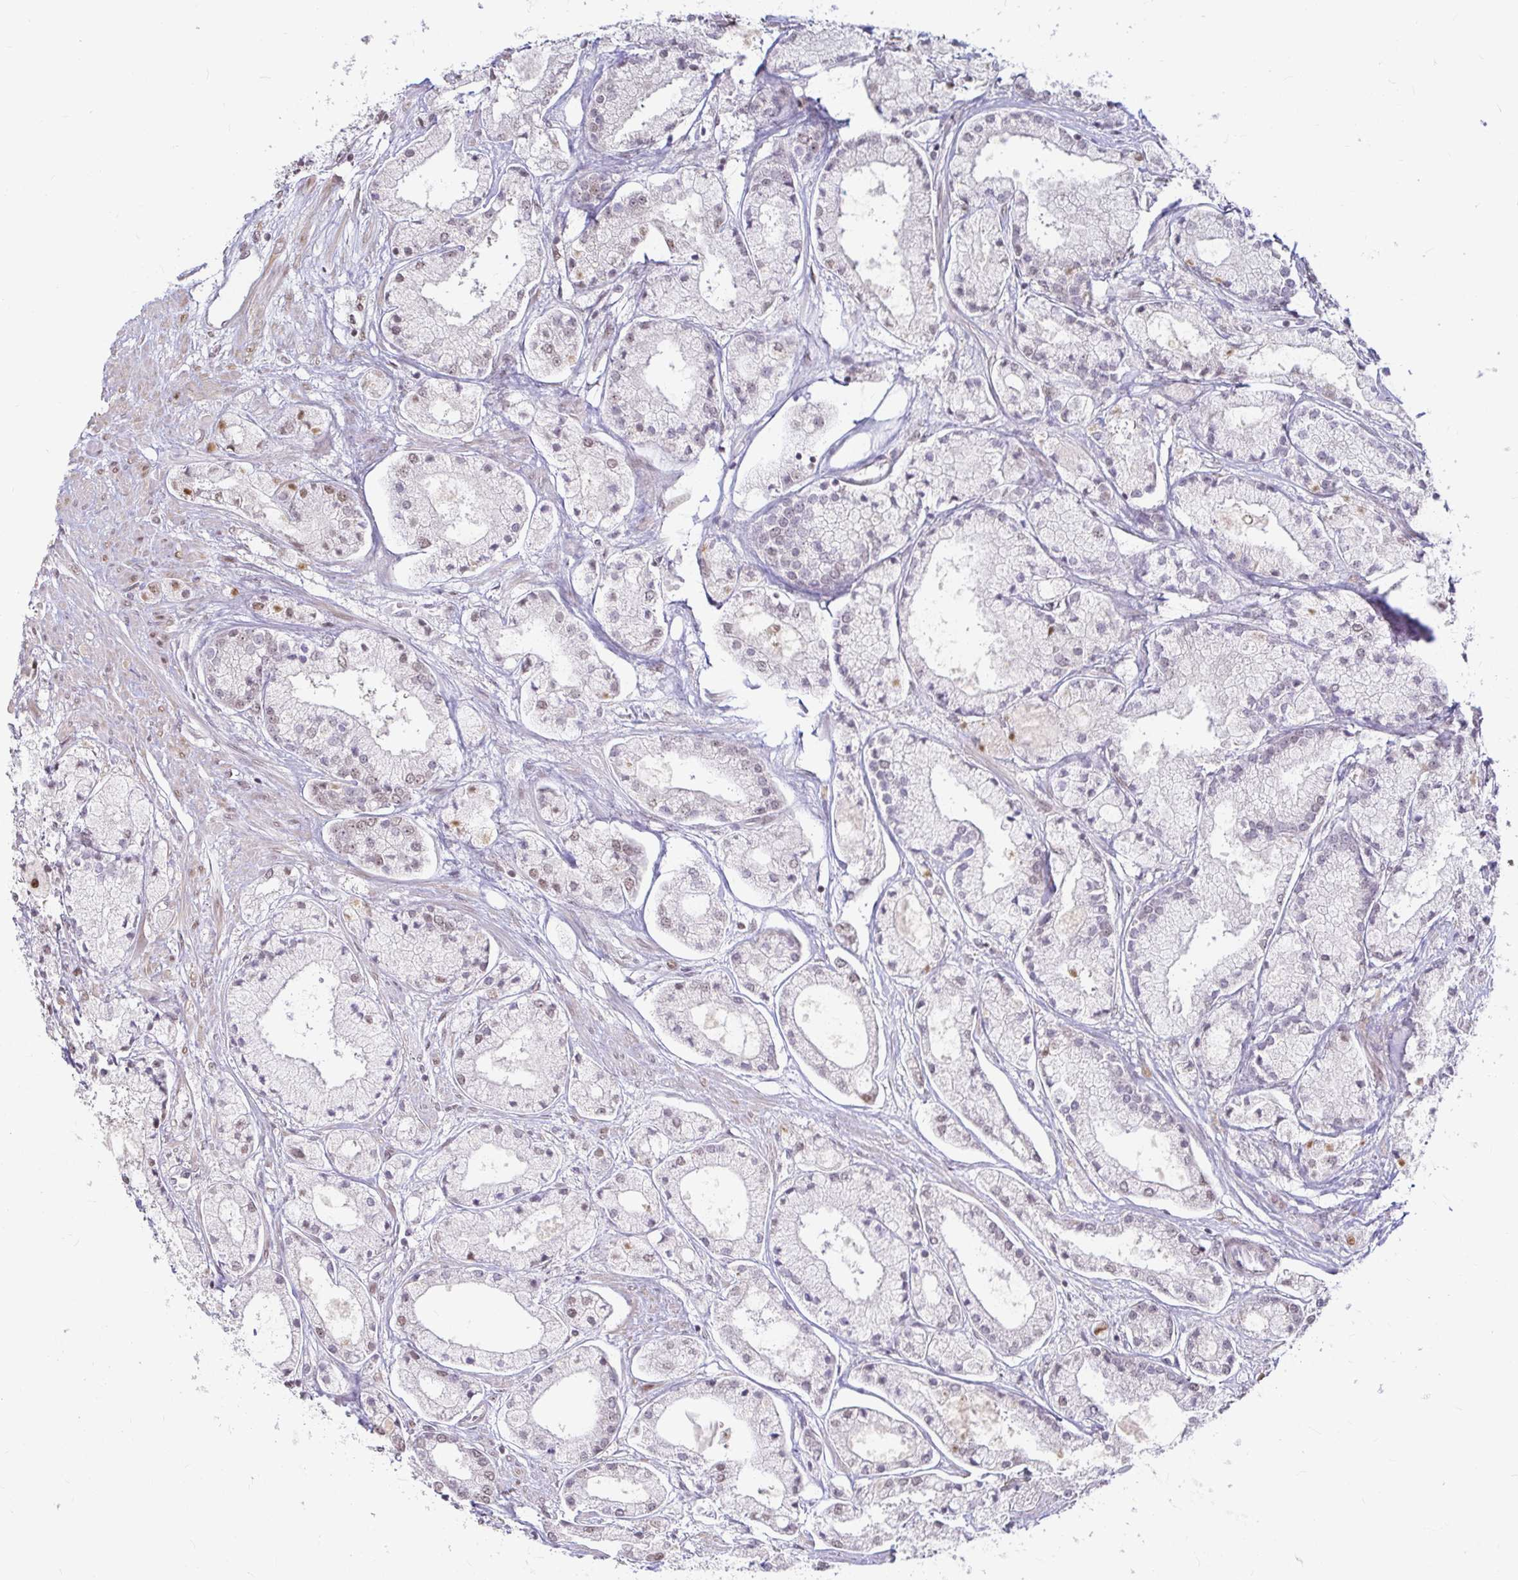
{"staining": {"intensity": "moderate", "quantity": "25%-75%", "location": "nuclear"}, "tissue": "prostate cancer", "cell_type": "Tumor cells", "image_type": "cancer", "snomed": [{"axis": "morphology", "description": "Adenocarcinoma, High grade"}, {"axis": "topography", "description": "Prostate"}], "caption": "Immunohistochemistry (DAB (3,3'-diaminobenzidine)) staining of human prostate cancer displays moderate nuclear protein expression in approximately 25%-75% of tumor cells. The protein is shown in brown color, while the nuclei are stained blue.", "gene": "HNRNPU", "patient": {"sex": "male", "age": 67}}